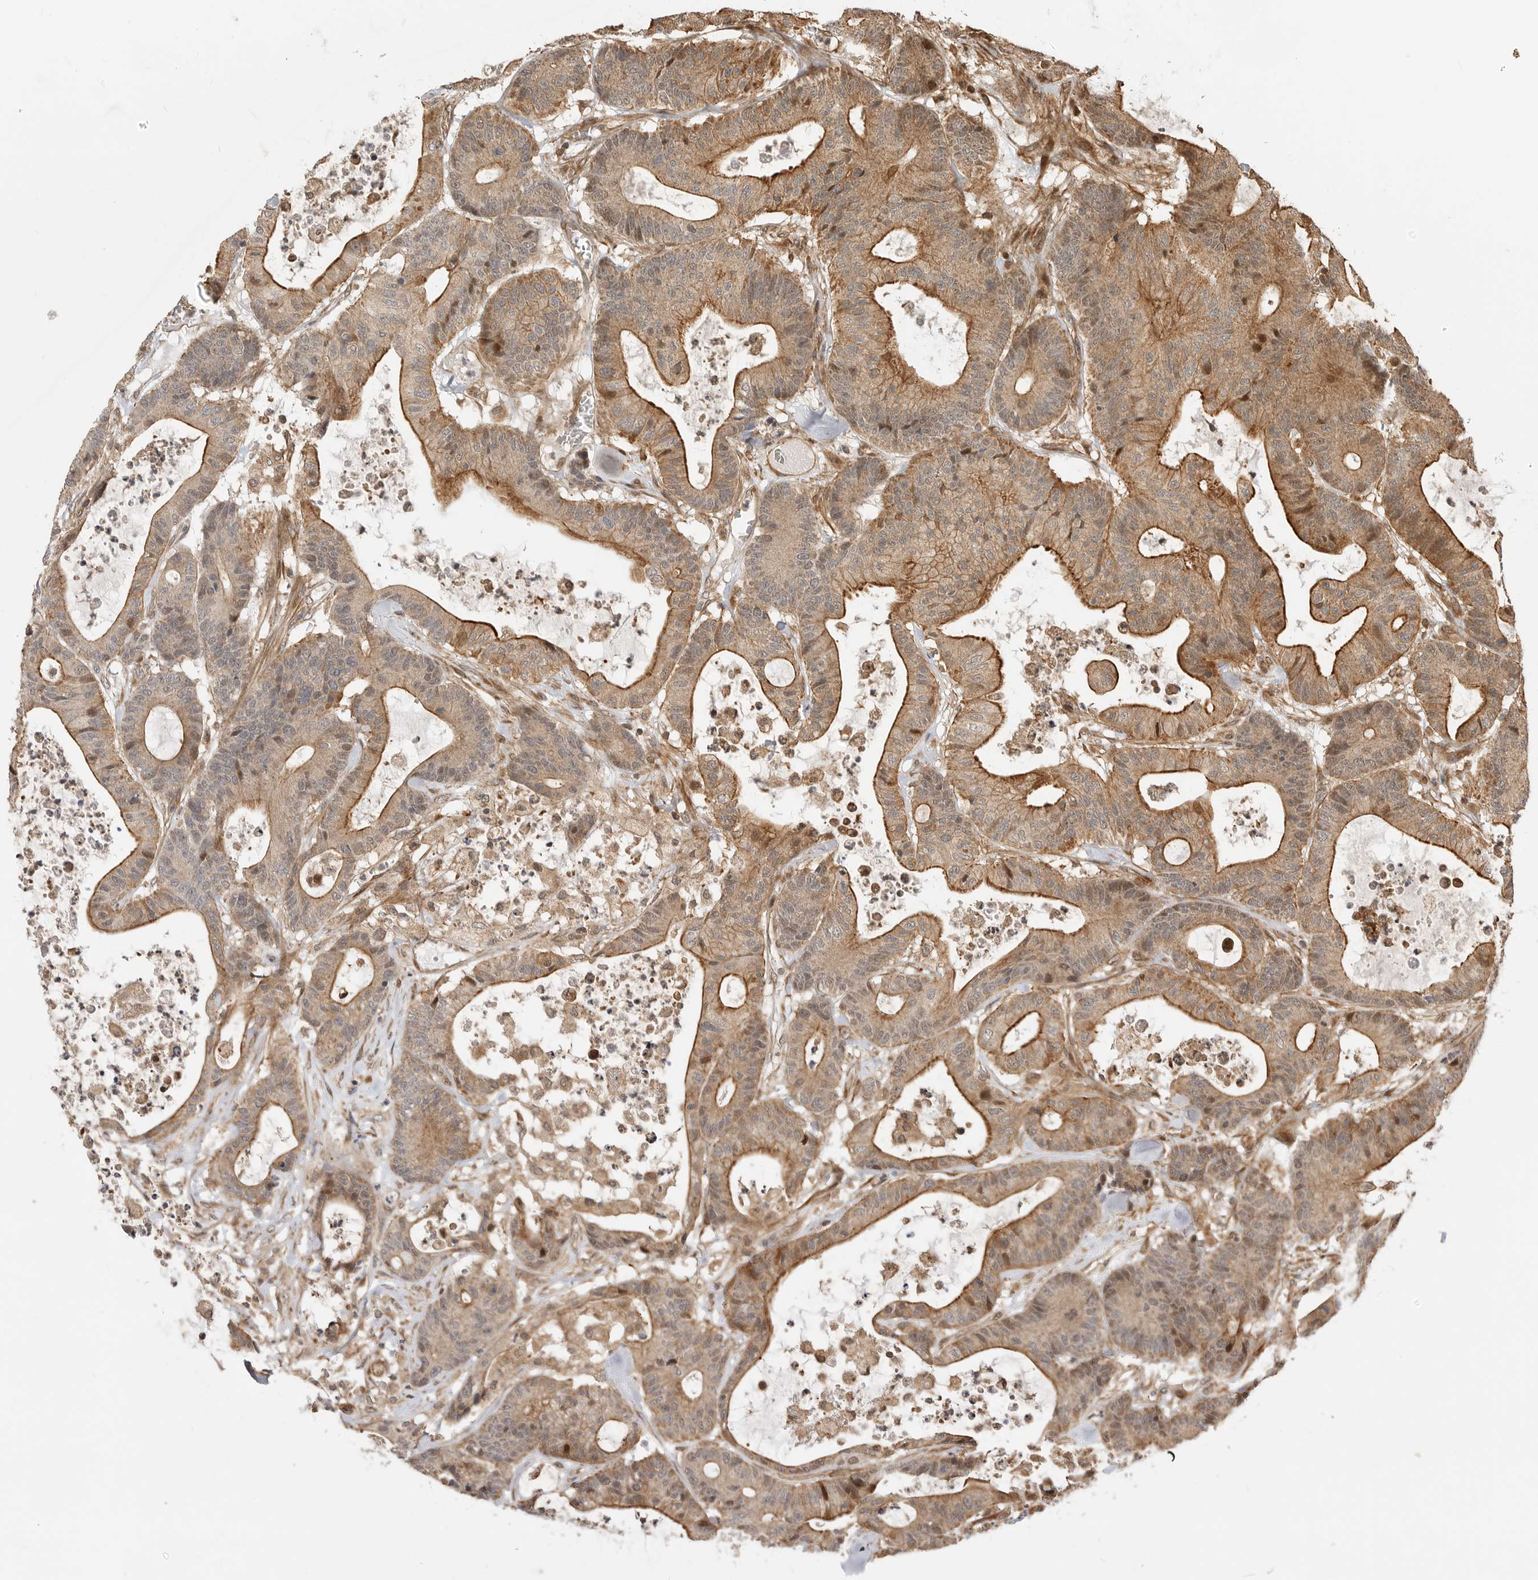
{"staining": {"intensity": "moderate", "quantity": ">75%", "location": "cytoplasmic/membranous"}, "tissue": "colorectal cancer", "cell_type": "Tumor cells", "image_type": "cancer", "snomed": [{"axis": "morphology", "description": "Adenocarcinoma, NOS"}, {"axis": "topography", "description": "Colon"}], "caption": "IHC photomicrograph of human colorectal adenocarcinoma stained for a protein (brown), which shows medium levels of moderate cytoplasmic/membranous positivity in about >75% of tumor cells.", "gene": "ADPRS", "patient": {"sex": "female", "age": 84}}